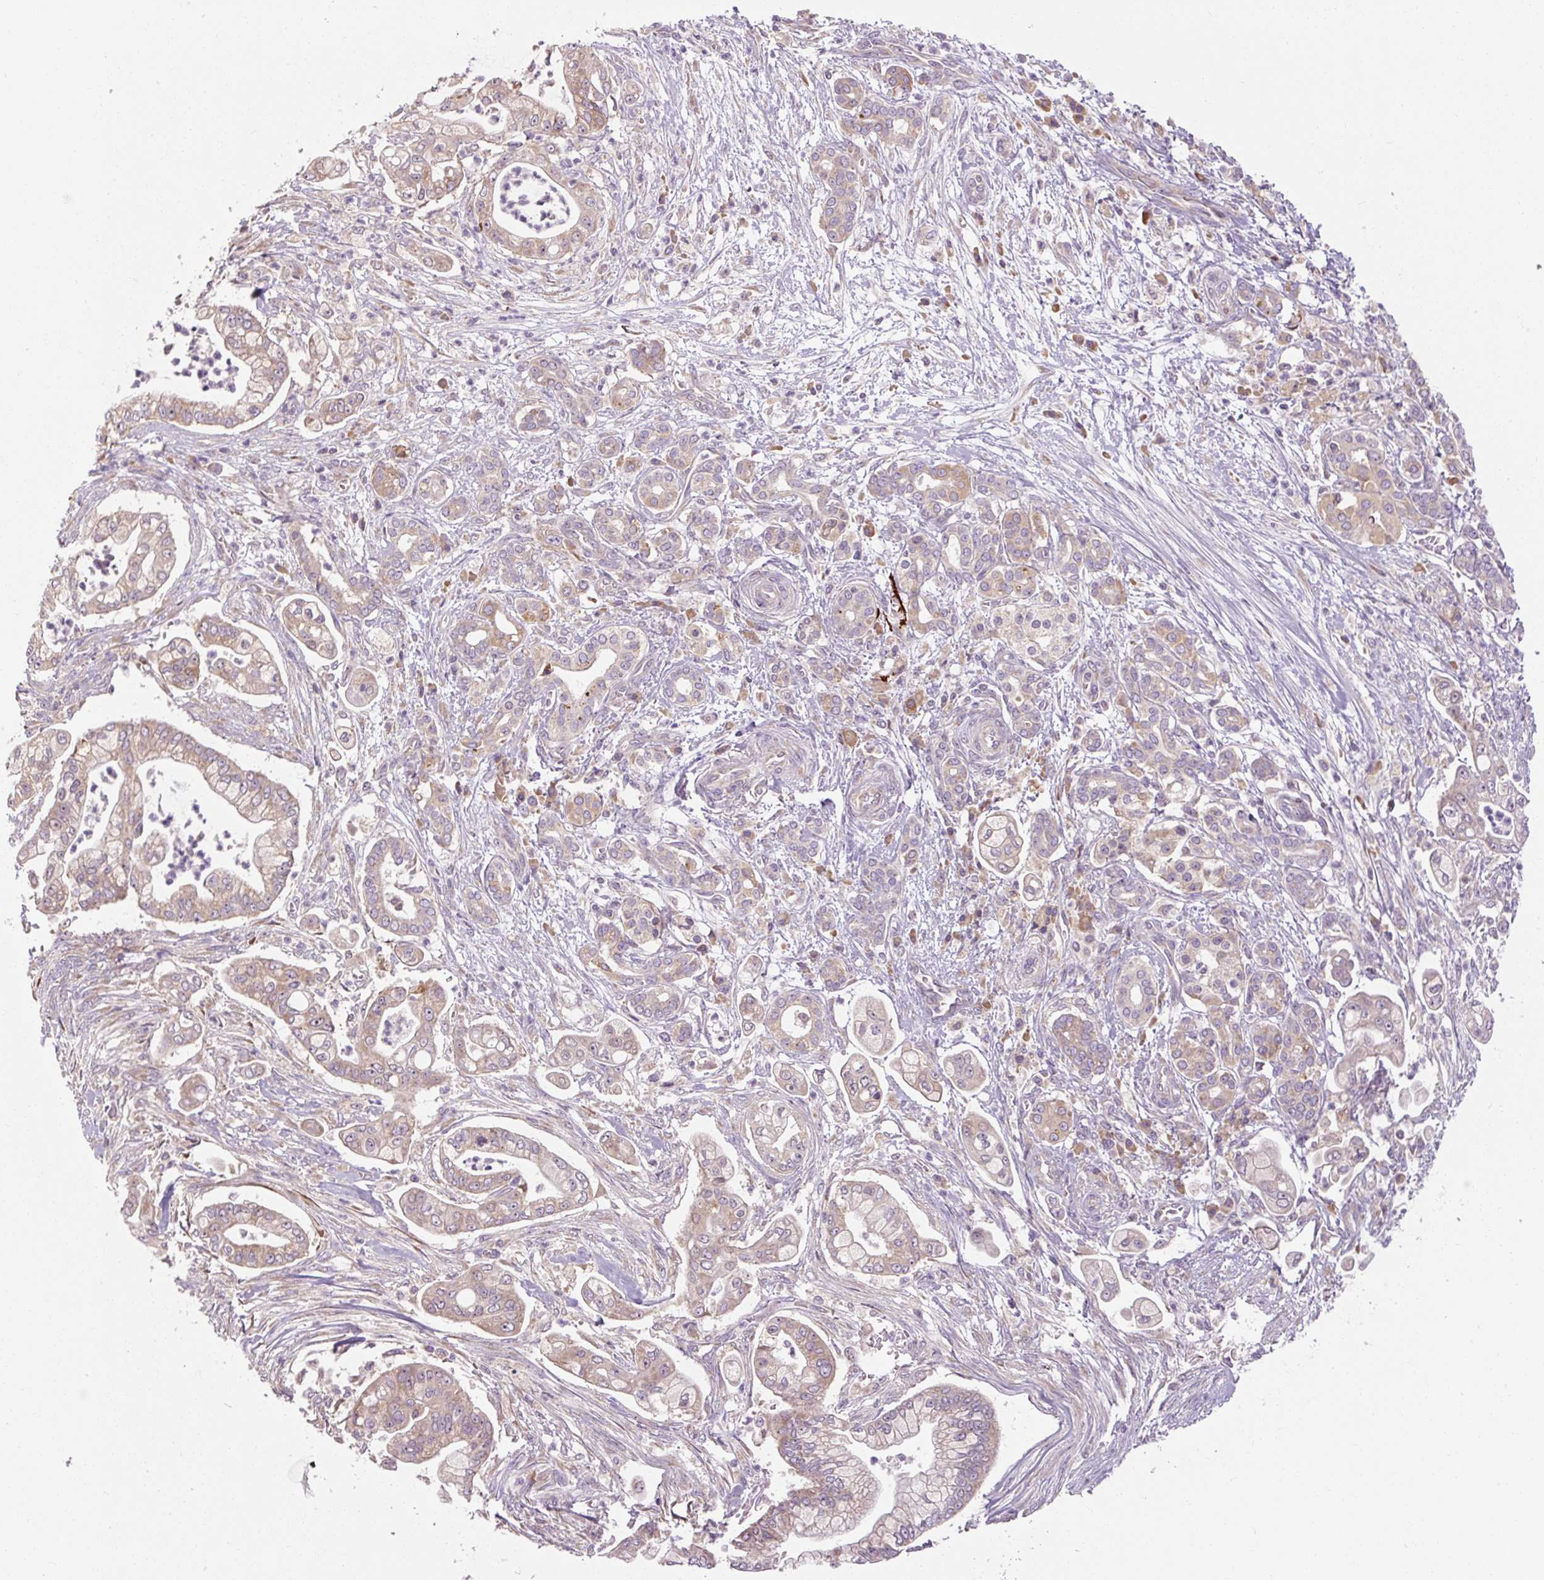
{"staining": {"intensity": "weak", "quantity": ">75%", "location": "cytoplasmic/membranous"}, "tissue": "pancreatic cancer", "cell_type": "Tumor cells", "image_type": "cancer", "snomed": [{"axis": "morphology", "description": "Adenocarcinoma, NOS"}, {"axis": "topography", "description": "Pancreas"}], "caption": "Human pancreatic cancer stained for a protein (brown) demonstrates weak cytoplasmic/membranous positive positivity in approximately >75% of tumor cells.", "gene": "PRSS48", "patient": {"sex": "female", "age": 69}}